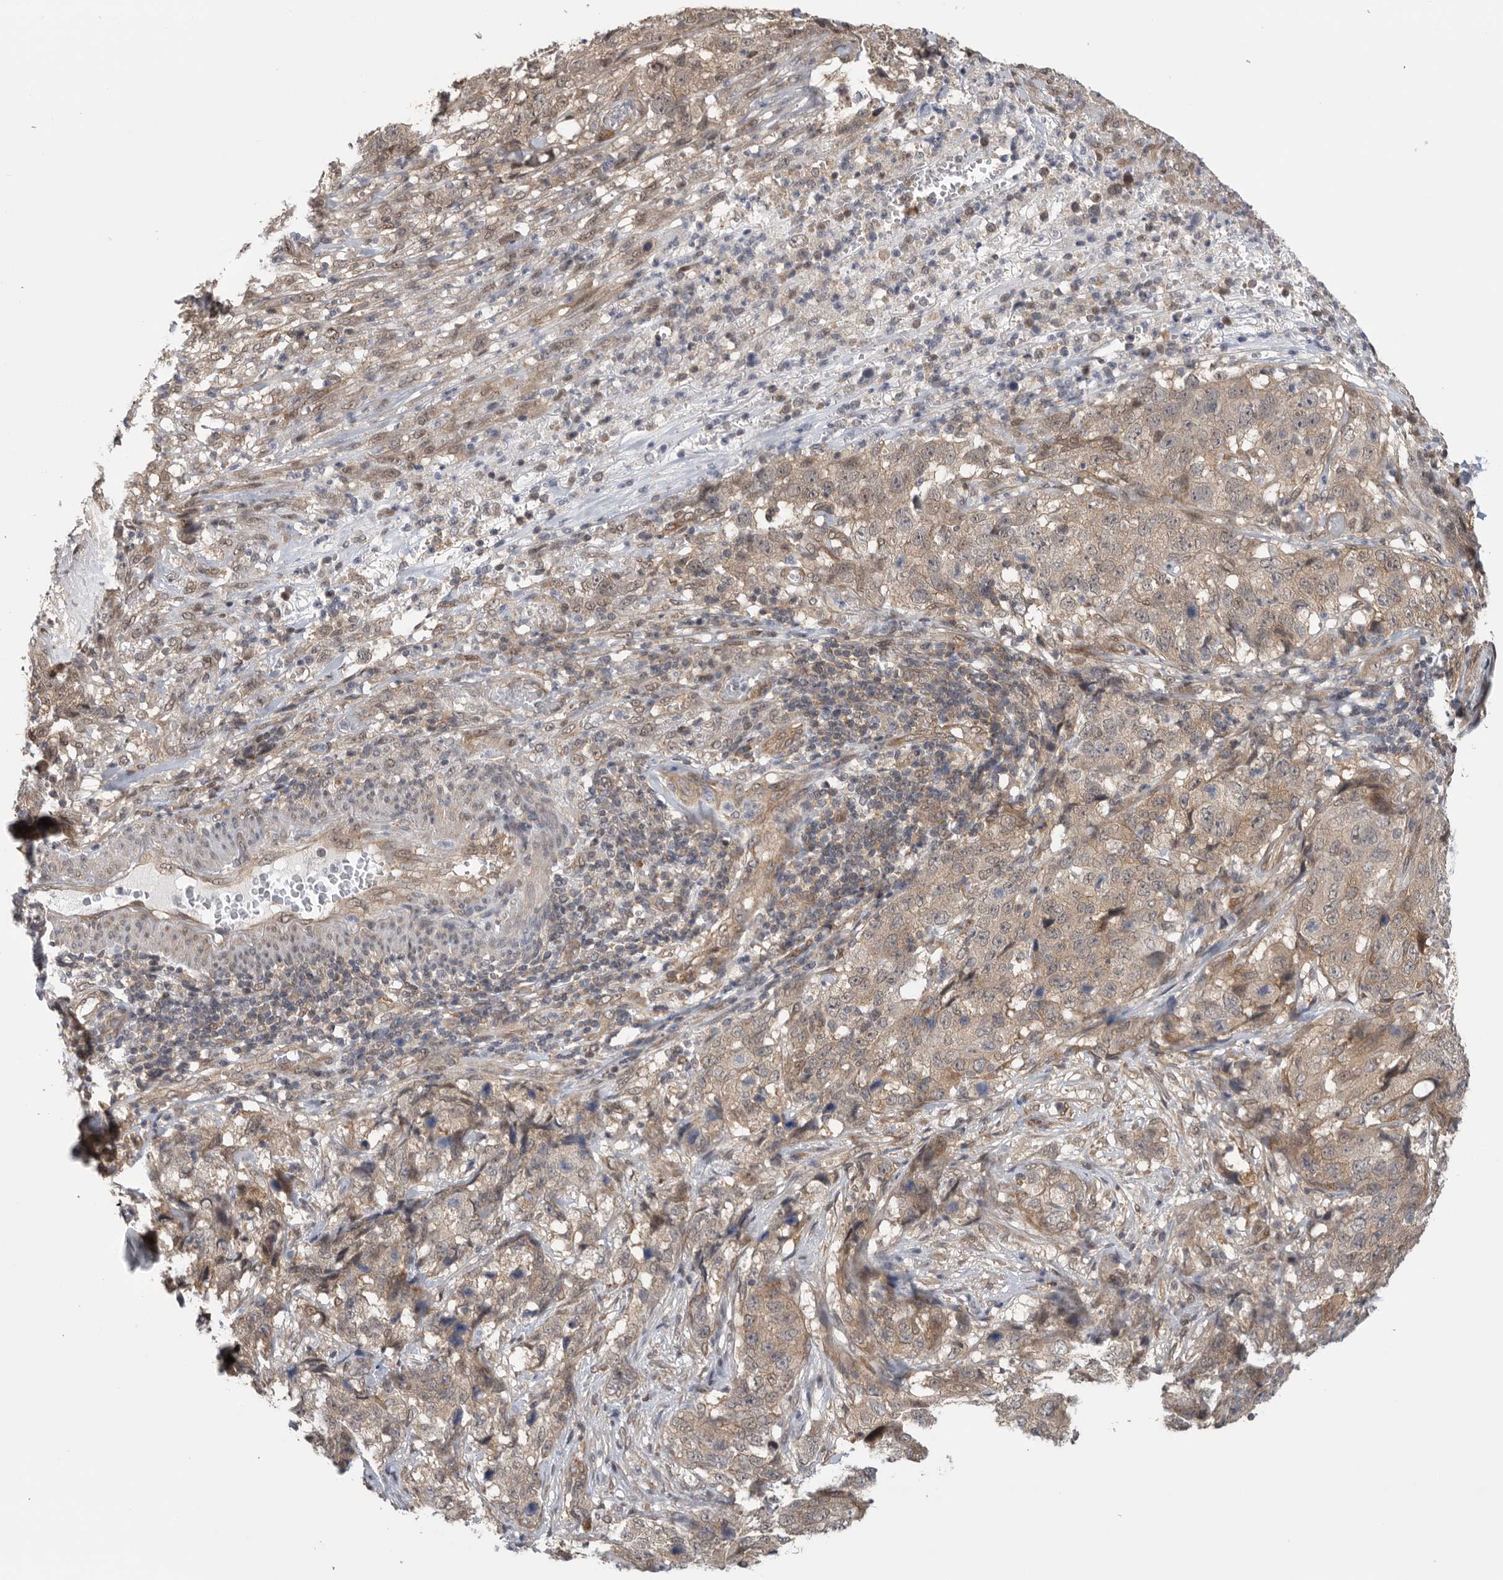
{"staining": {"intensity": "weak", "quantity": "25%-75%", "location": "cytoplasmic/membranous"}, "tissue": "stomach cancer", "cell_type": "Tumor cells", "image_type": "cancer", "snomed": [{"axis": "morphology", "description": "Adenocarcinoma, NOS"}, {"axis": "topography", "description": "Stomach"}], "caption": "Weak cytoplasmic/membranous positivity is identified in approximately 25%-75% of tumor cells in stomach adenocarcinoma.", "gene": "VPS50", "patient": {"sex": "male", "age": 48}}